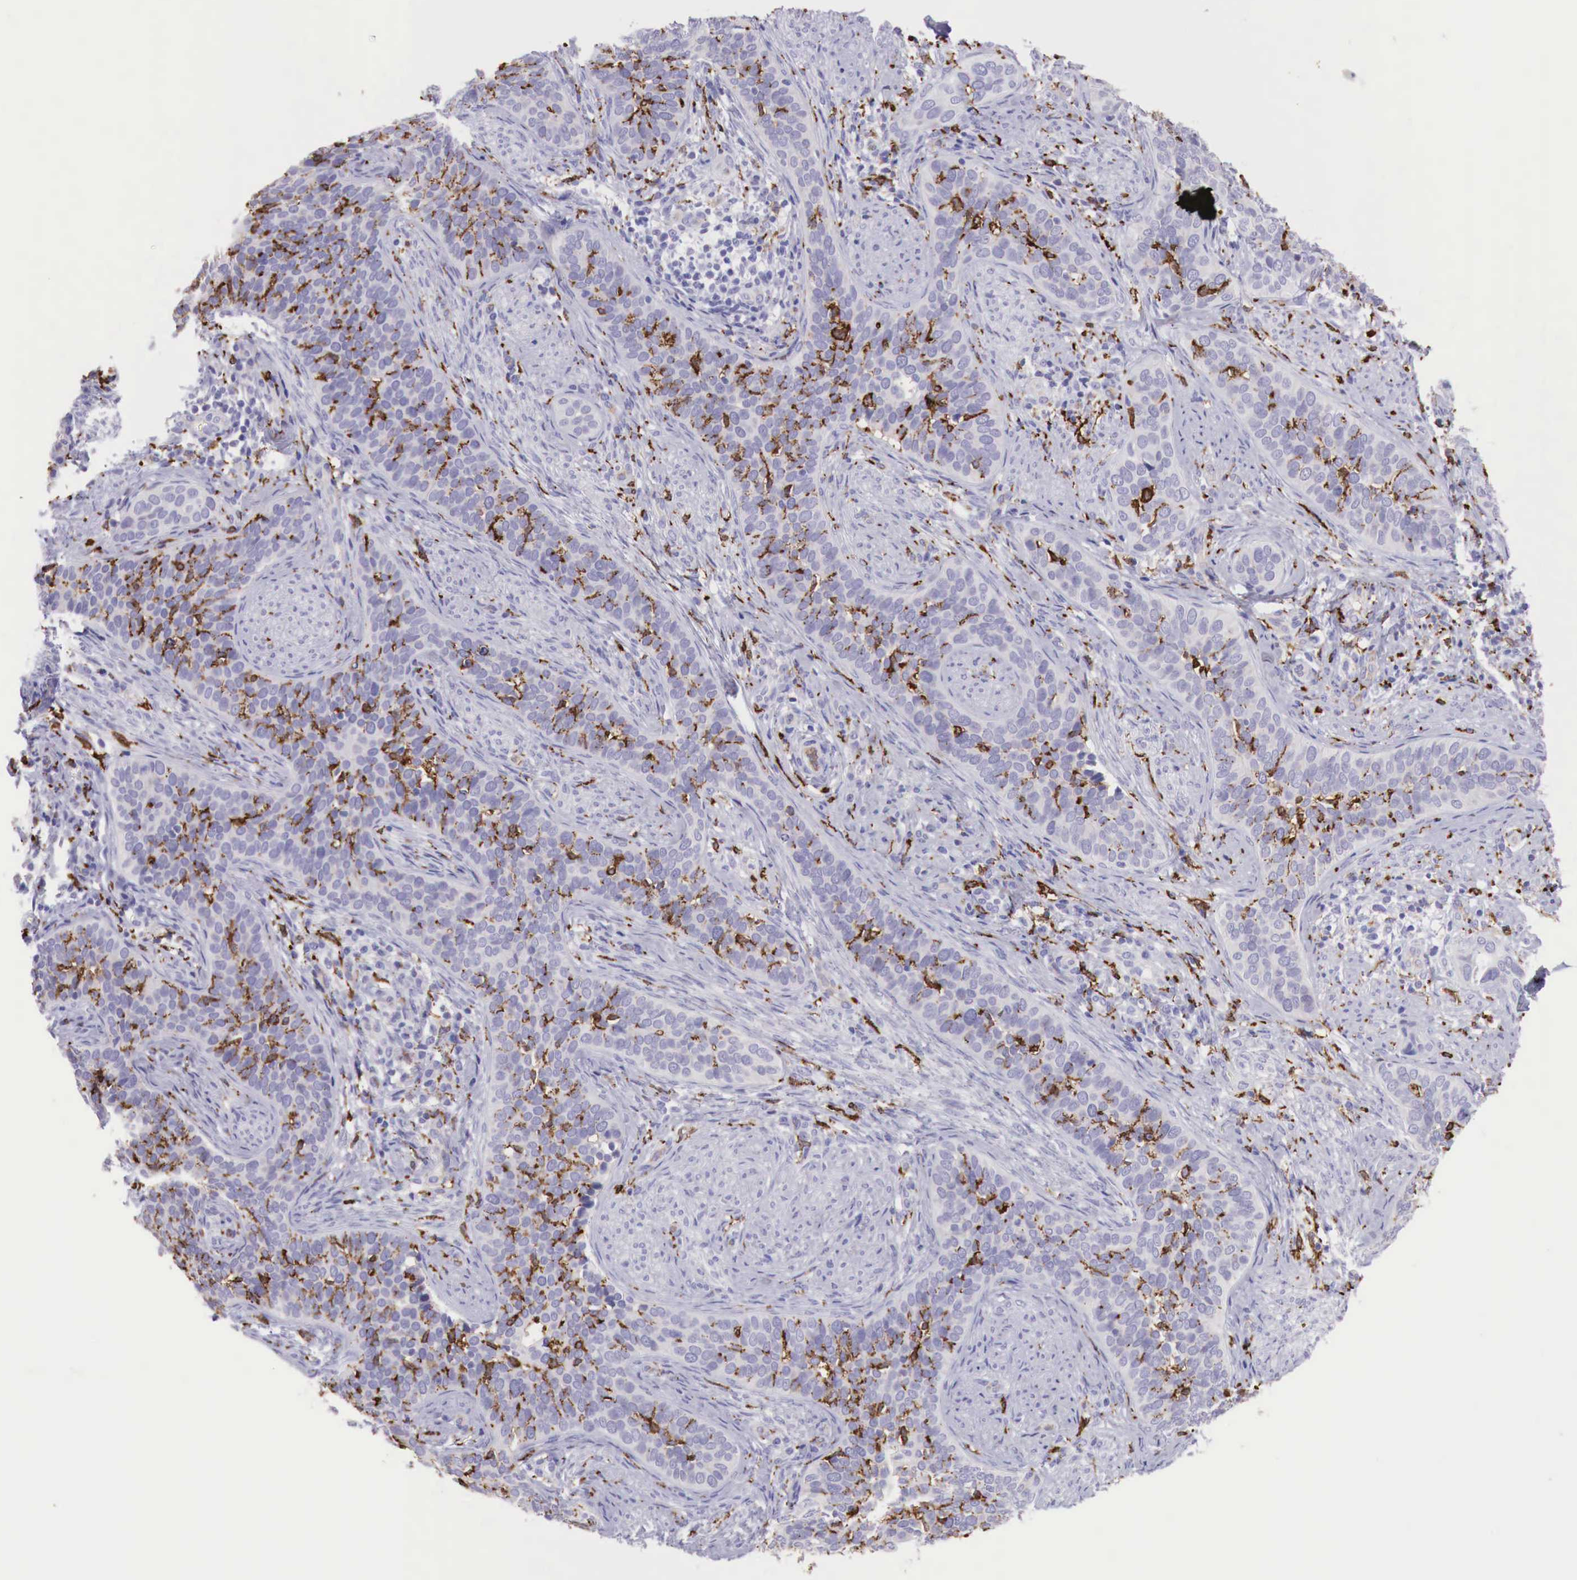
{"staining": {"intensity": "negative", "quantity": "none", "location": "none"}, "tissue": "cervical cancer", "cell_type": "Tumor cells", "image_type": "cancer", "snomed": [{"axis": "morphology", "description": "Squamous cell carcinoma, NOS"}, {"axis": "topography", "description": "Cervix"}], "caption": "There is no significant expression in tumor cells of cervical cancer. The staining was performed using DAB (3,3'-diaminobenzidine) to visualize the protein expression in brown, while the nuclei were stained in blue with hematoxylin (Magnification: 20x).", "gene": "MSR1", "patient": {"sex": "female", "age": 31}}